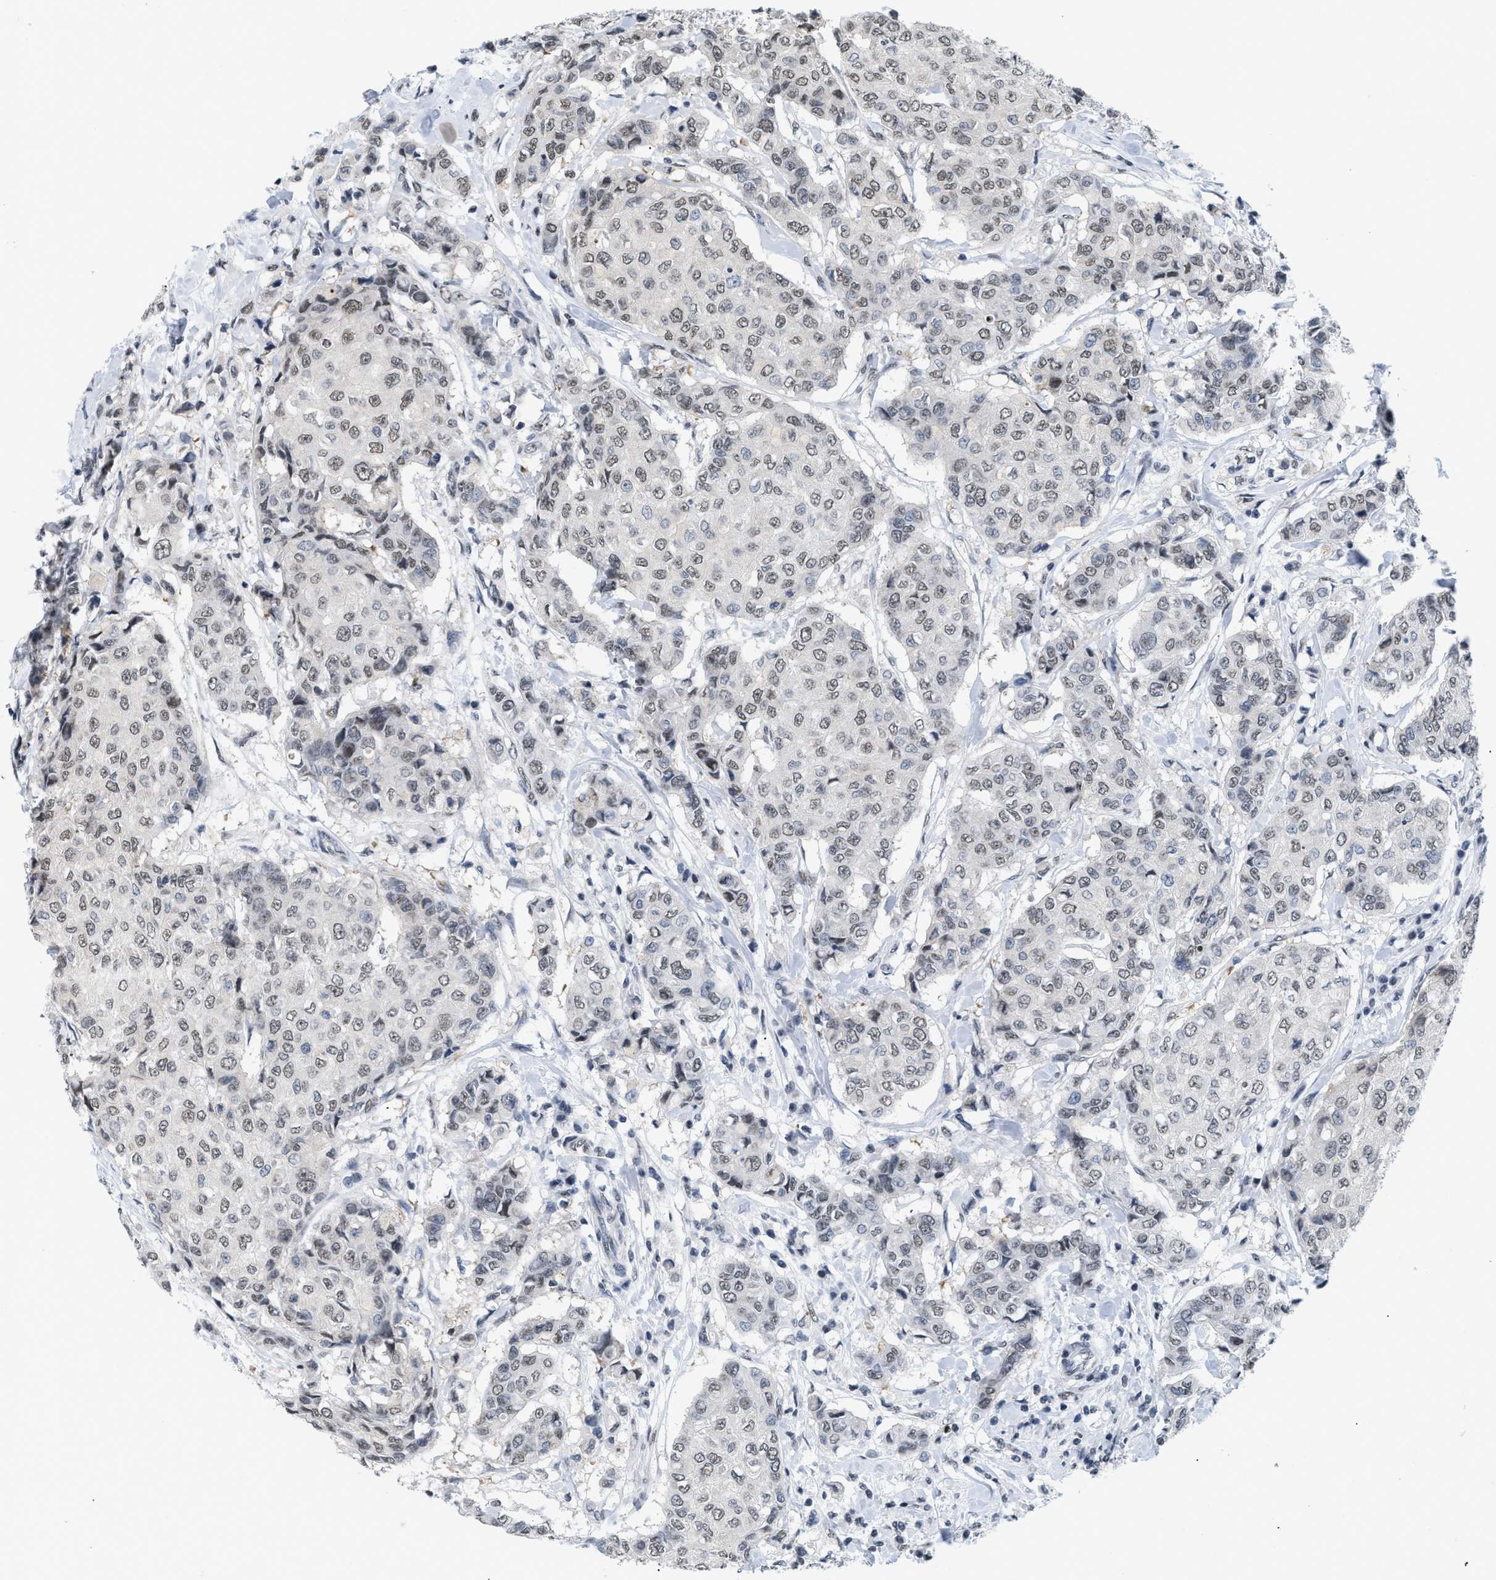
{"staining": {"intensity": "weak", "quantity": "25%-75%", "location": "nuclear"}, "tissue": "breast cancer", "cell_type": "Tumor cells", "image_type": "cancer", "snomed": [{"axis": "morphology", "description": "Duct carcinoma"}, {"axis": "topography", "description": "Breast"}], "caption": "Tumor cells display low levels of weak nuclear staining in about 25%-75% of cells in human breast infiltrating ductal carcinoma.", "gene": "RAF1", "patient": {"sex": "female", "age": 27}}